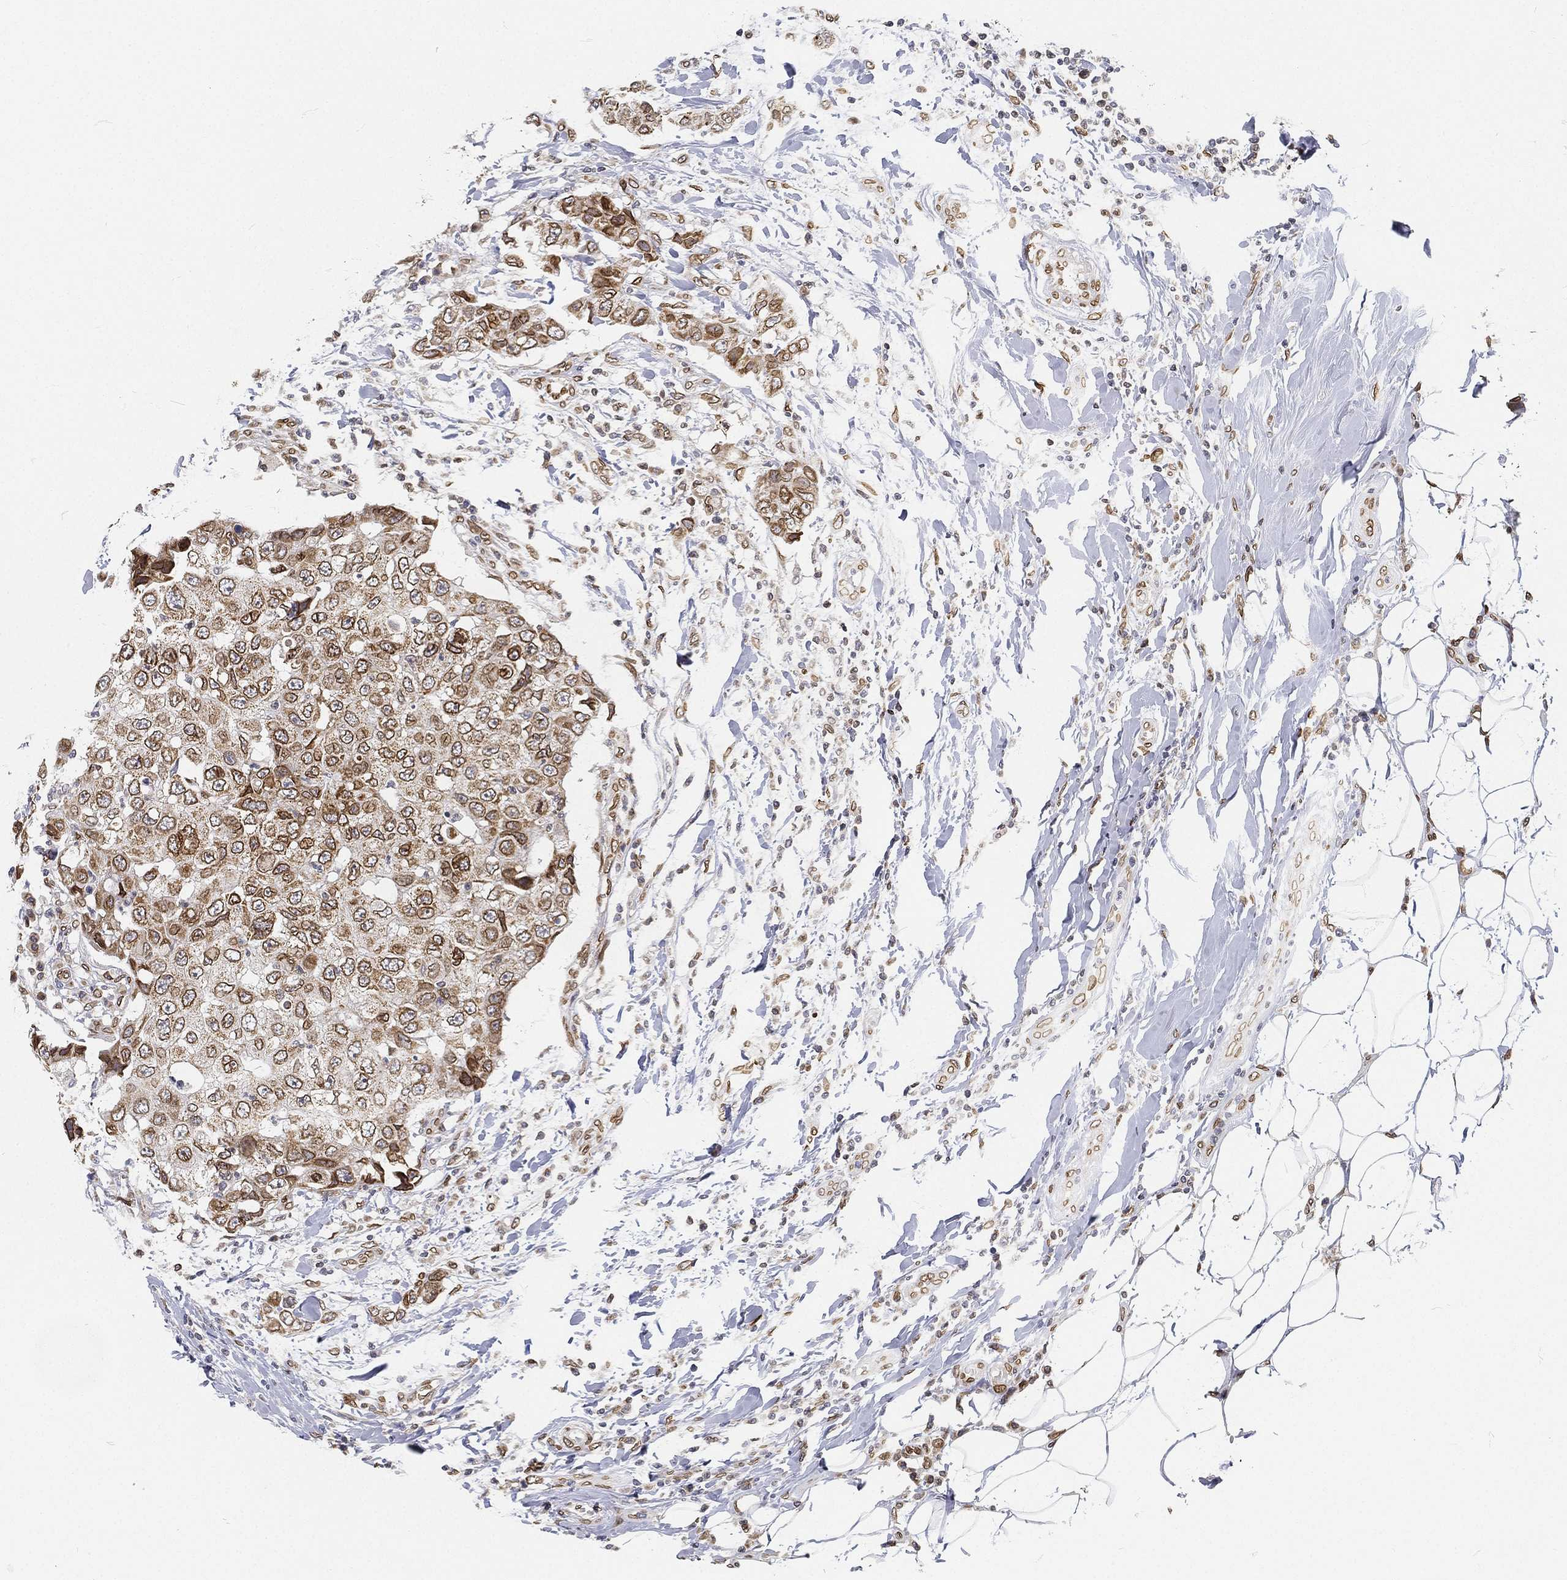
{"staining": {"intensity": "moderate", "quantity": ">75%", "location": "cytoplasmic/membranous,nuclear"}, "tissue": "breast cancer", "cell_type": "Tumor cells", "image_type": "cancer", "snomed": [{"axis": "morphology", "description": "Duct carcinoma"}, {"axis": "topography", "description": "Breast"}], "caption": "High-power microscopy captured an immunohistochemistry photomicrograph of breast cancer (infiltrating ductal carcinoma), revealing moderate cytoplasmic/membranous and nuclear expression in about >75% of tumor cells.", "gene": "PALB2", "patient": {"sex": "female", "age": 27}}